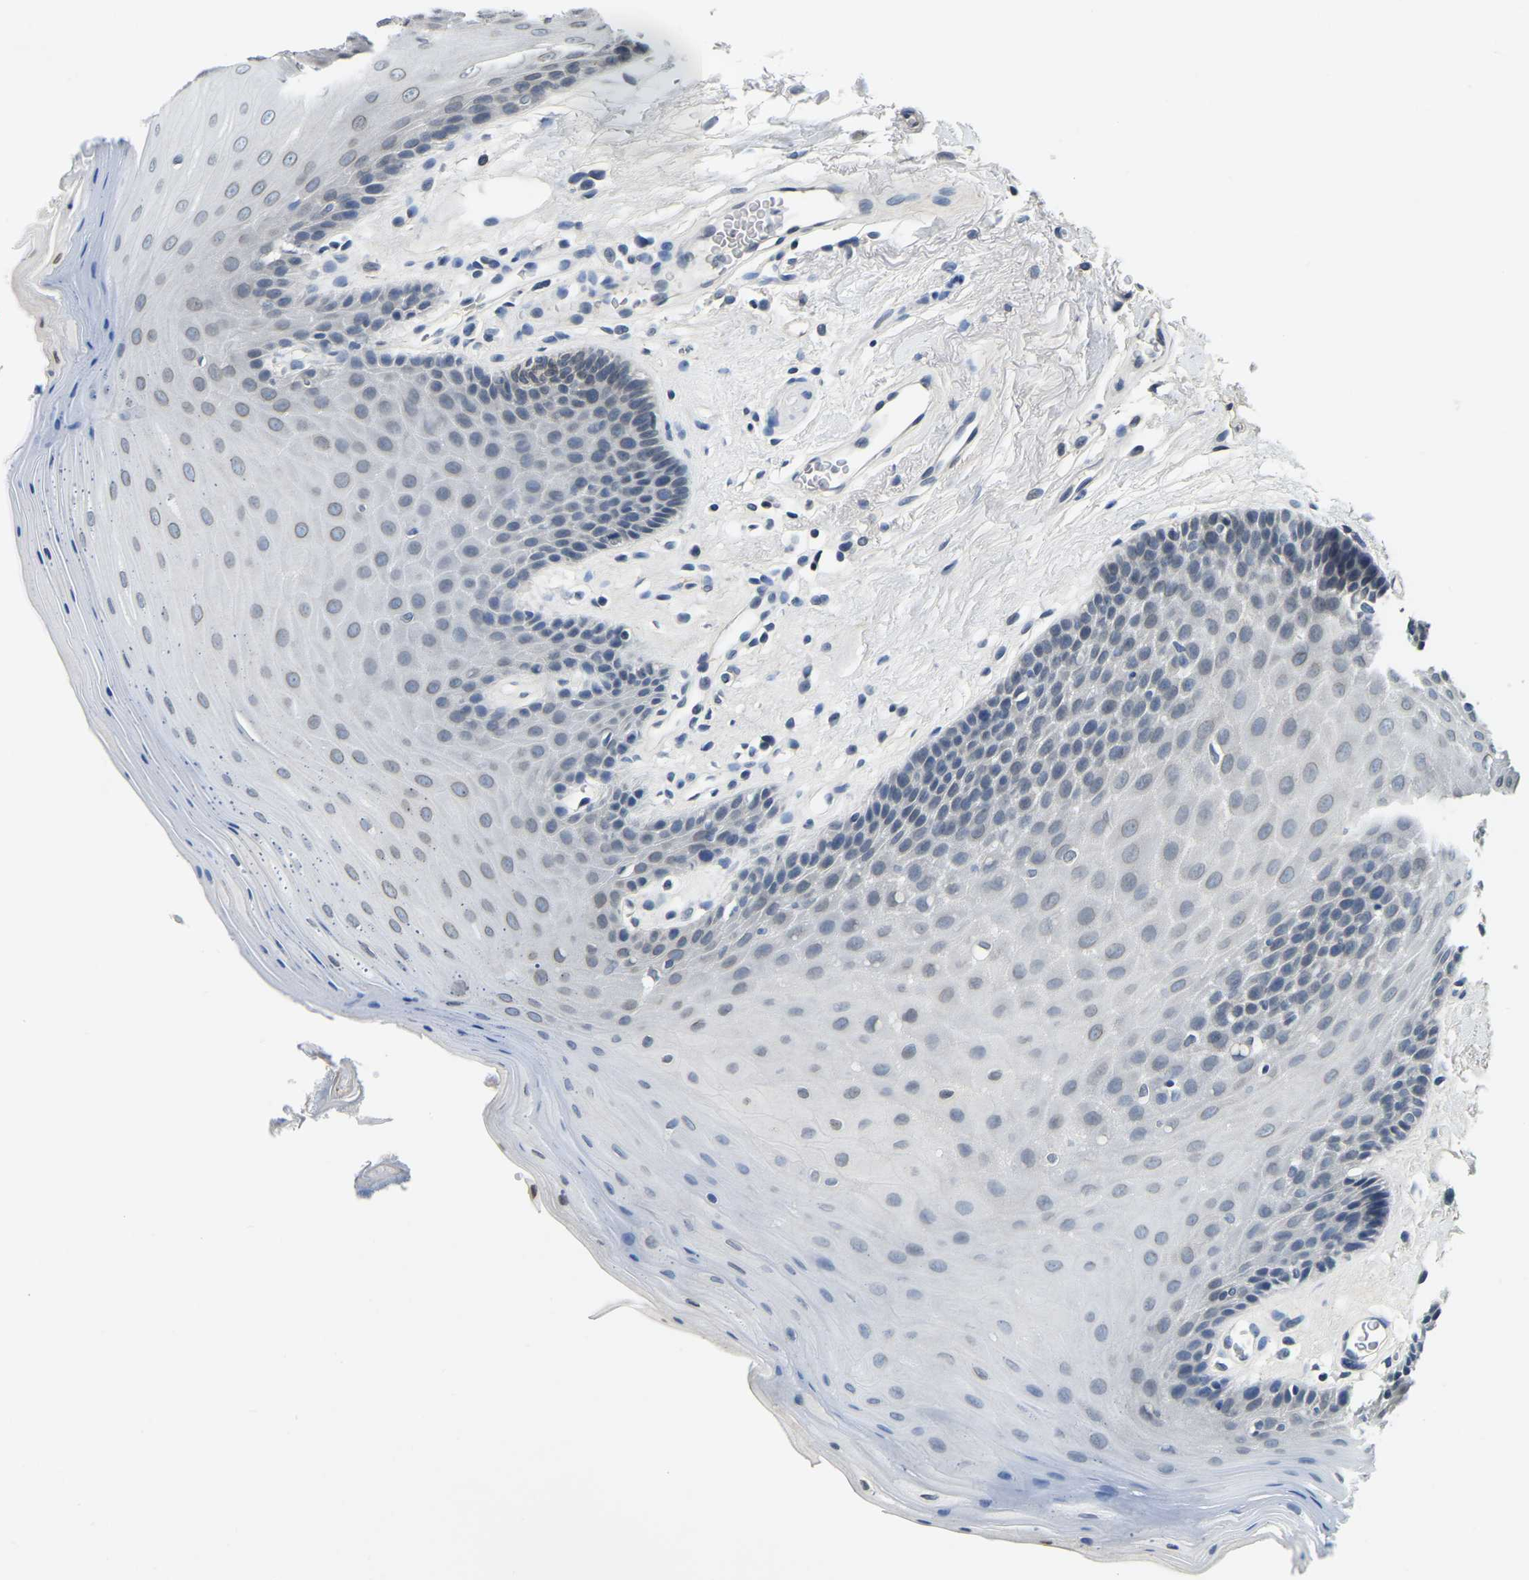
{"staining": {"intensity": "moderate", "quantity": "25%-75%", "location": "cytoplasmic/membranous,nuclear"}, "tissue": "oral mucosa", "cell_type": "Squamous epithelial cells", "image_type": "normal", "snomed": [{"axis": "morphology", "description": "Normal tissue, NOS"}, {"axis": "morphology", "description": "Squamous cell carcinoma, NOS"}, {"axis": "topography", "description": "Oral tissue"}, {"axis": "topography", "description": "Head-Neck"}], "caption": "DAB immunohistochemical staining of unremarkable oral mucosa shows moderate cytoplasmic/membranous,nuclear protein positivity in approximately 25%-75% of squamous epithelial cells.", "gene": "RANBP2", "patient": {"sex": "male", "age": 71}}